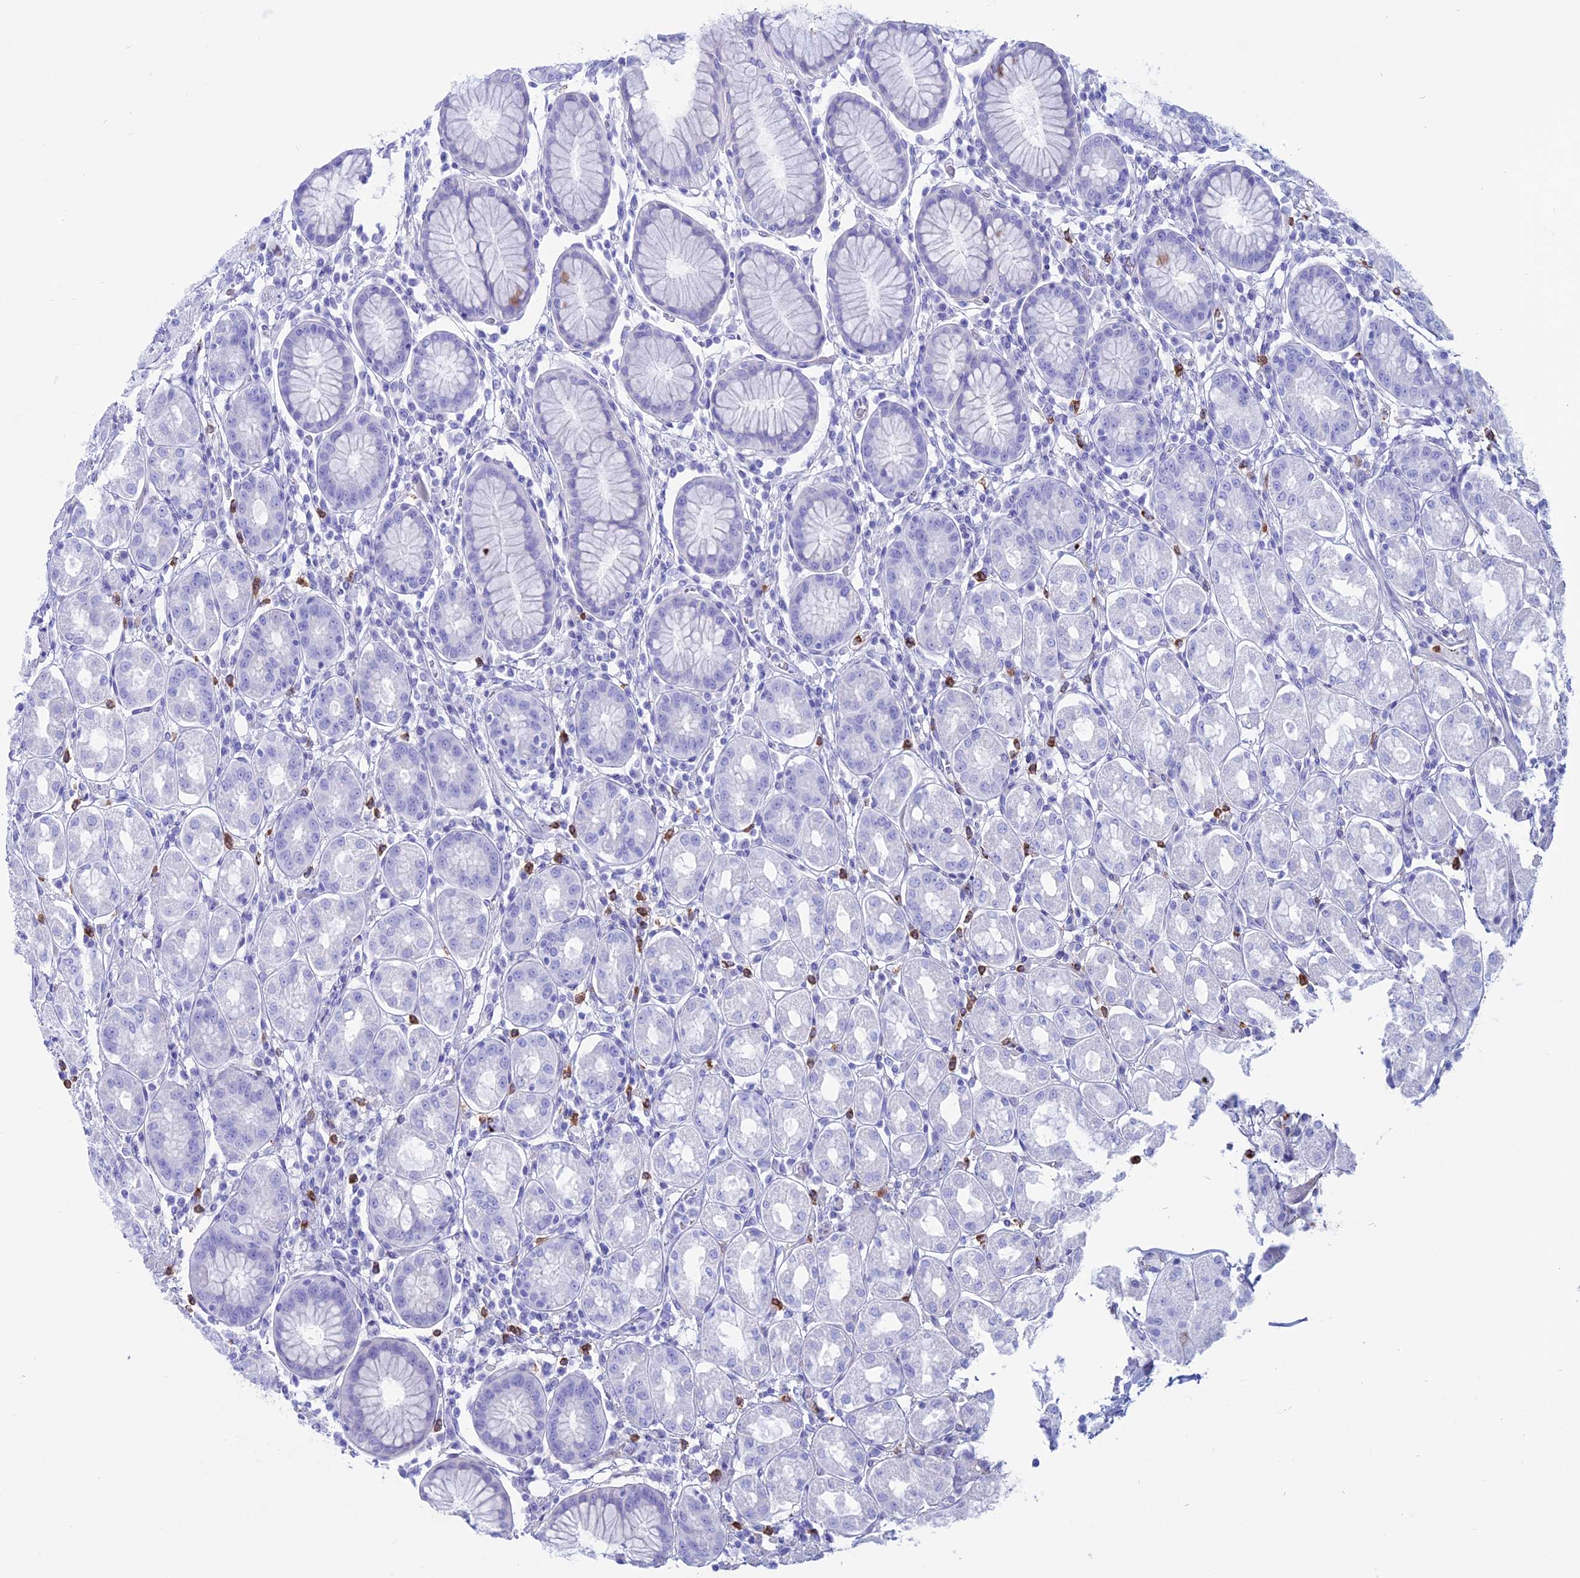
{"staining": {"intensity": "negative", "quantity": "none", "location": "none"}, "tissue": "stomach", "cell_type": "Glandular cells", "image_type": "normal", "snomed": [{"axis": "morphology", "description": "Normal tissue, NOS"}, {"axis": "topography", "description": "Stomach"}, {"axis": "topography", "description": "Stomach, lower"}], "caption": "Immunohistochemistry (IHC) histopathology image of normal human stomach stained for a protein (brown), which demonstrates no positivity in glandular cells.", "gene": "OR2AE1", "patient": {"sex": "female", "age": 56}}